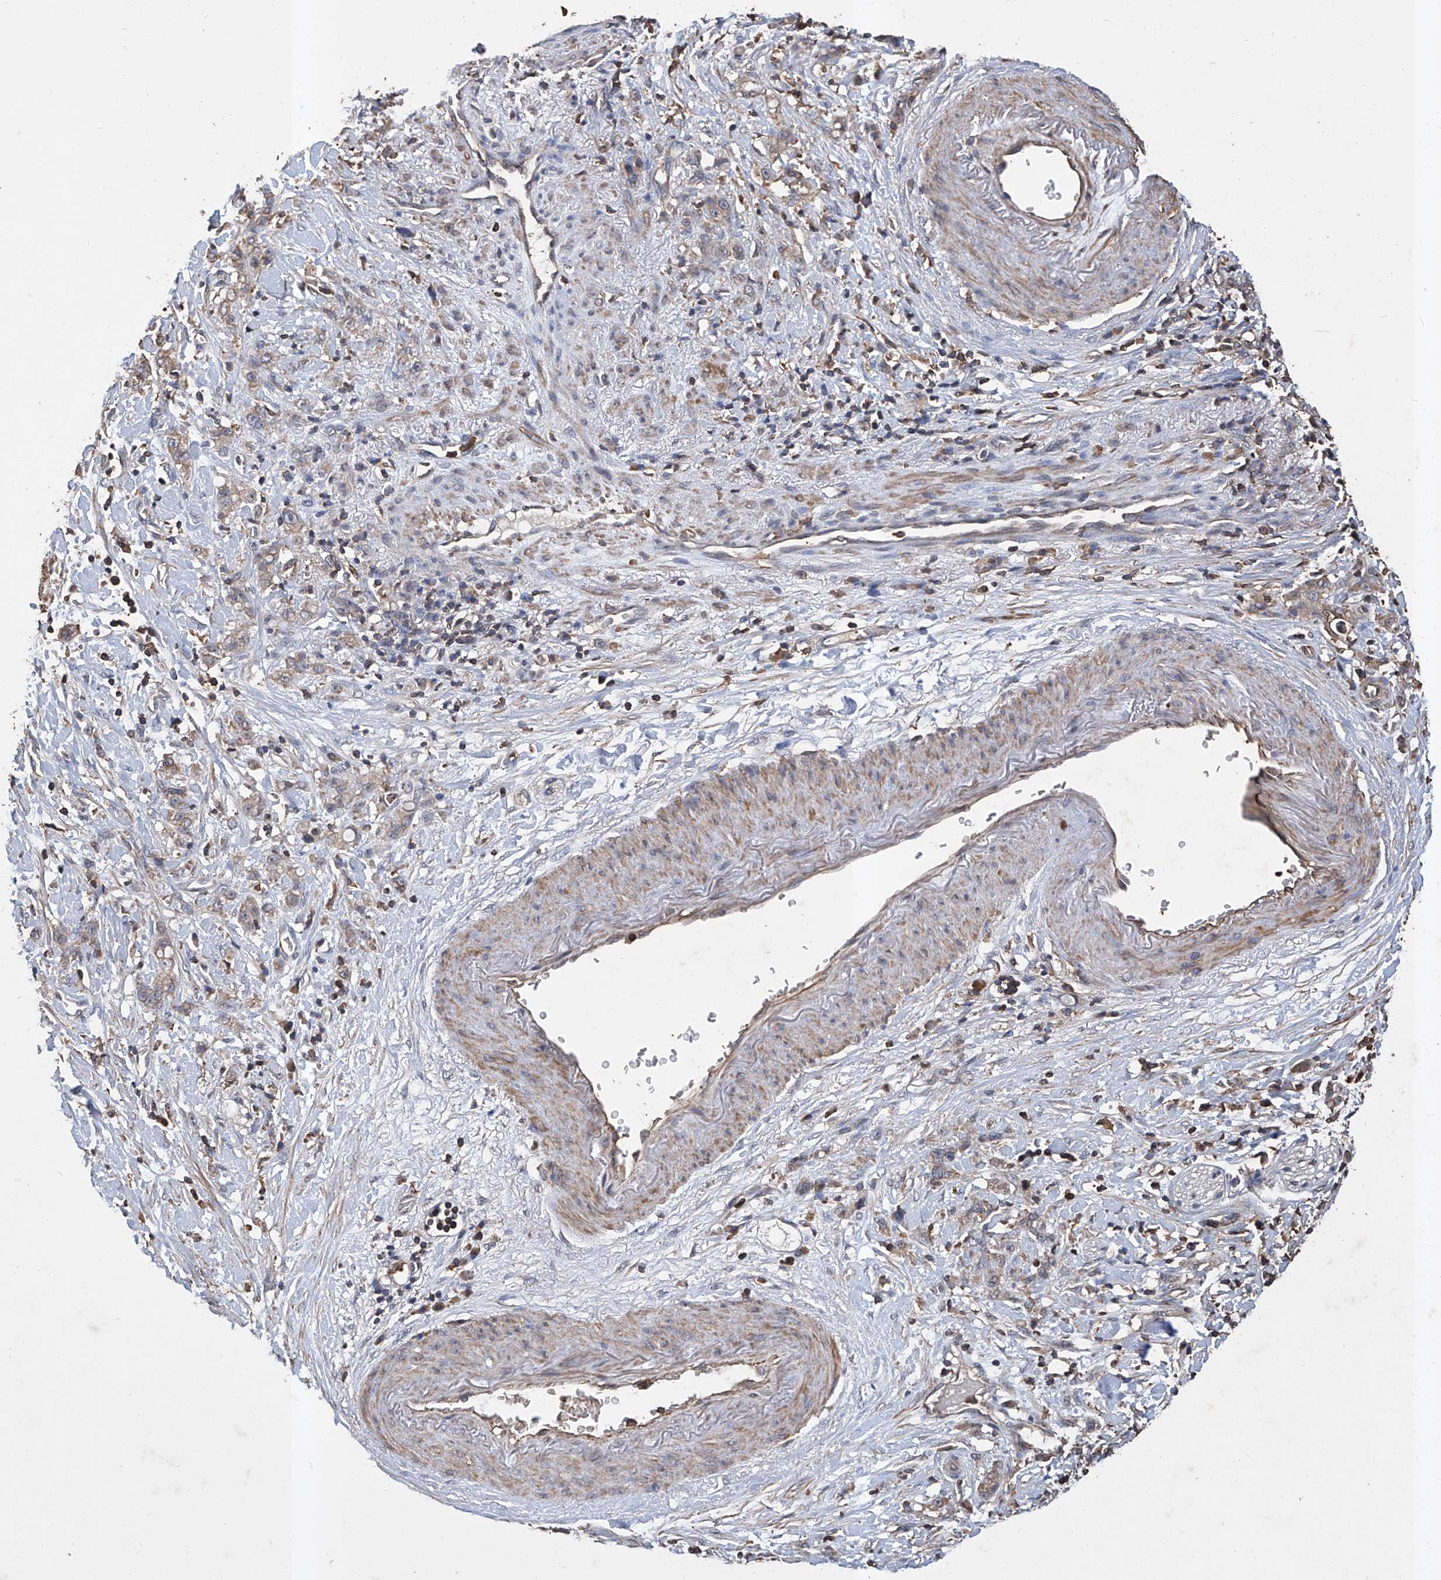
{"staining": {"intensity": "weak", "quantity": "<25%", "location": "cytoplasmic/membranous"}, "tissue": "stomach cancer", "cell_type": "Tumor cells", "image_type": "cancer", "snomed": [{"axis": "morphology", "description": "Adenocarcinoma, NOS"}, {"axis": "topography", "description": "Stomach, lower"}], "caption": "High magnification brightfield microscopy of stomach cancer stained with DAB (3,3'-diaminobenzidine) (brown) and counterstained with hematoxylin (blue): tumor cells show no significant staining.", "gene": "GPT", "patient": {"sex": "male", "age": 88}}